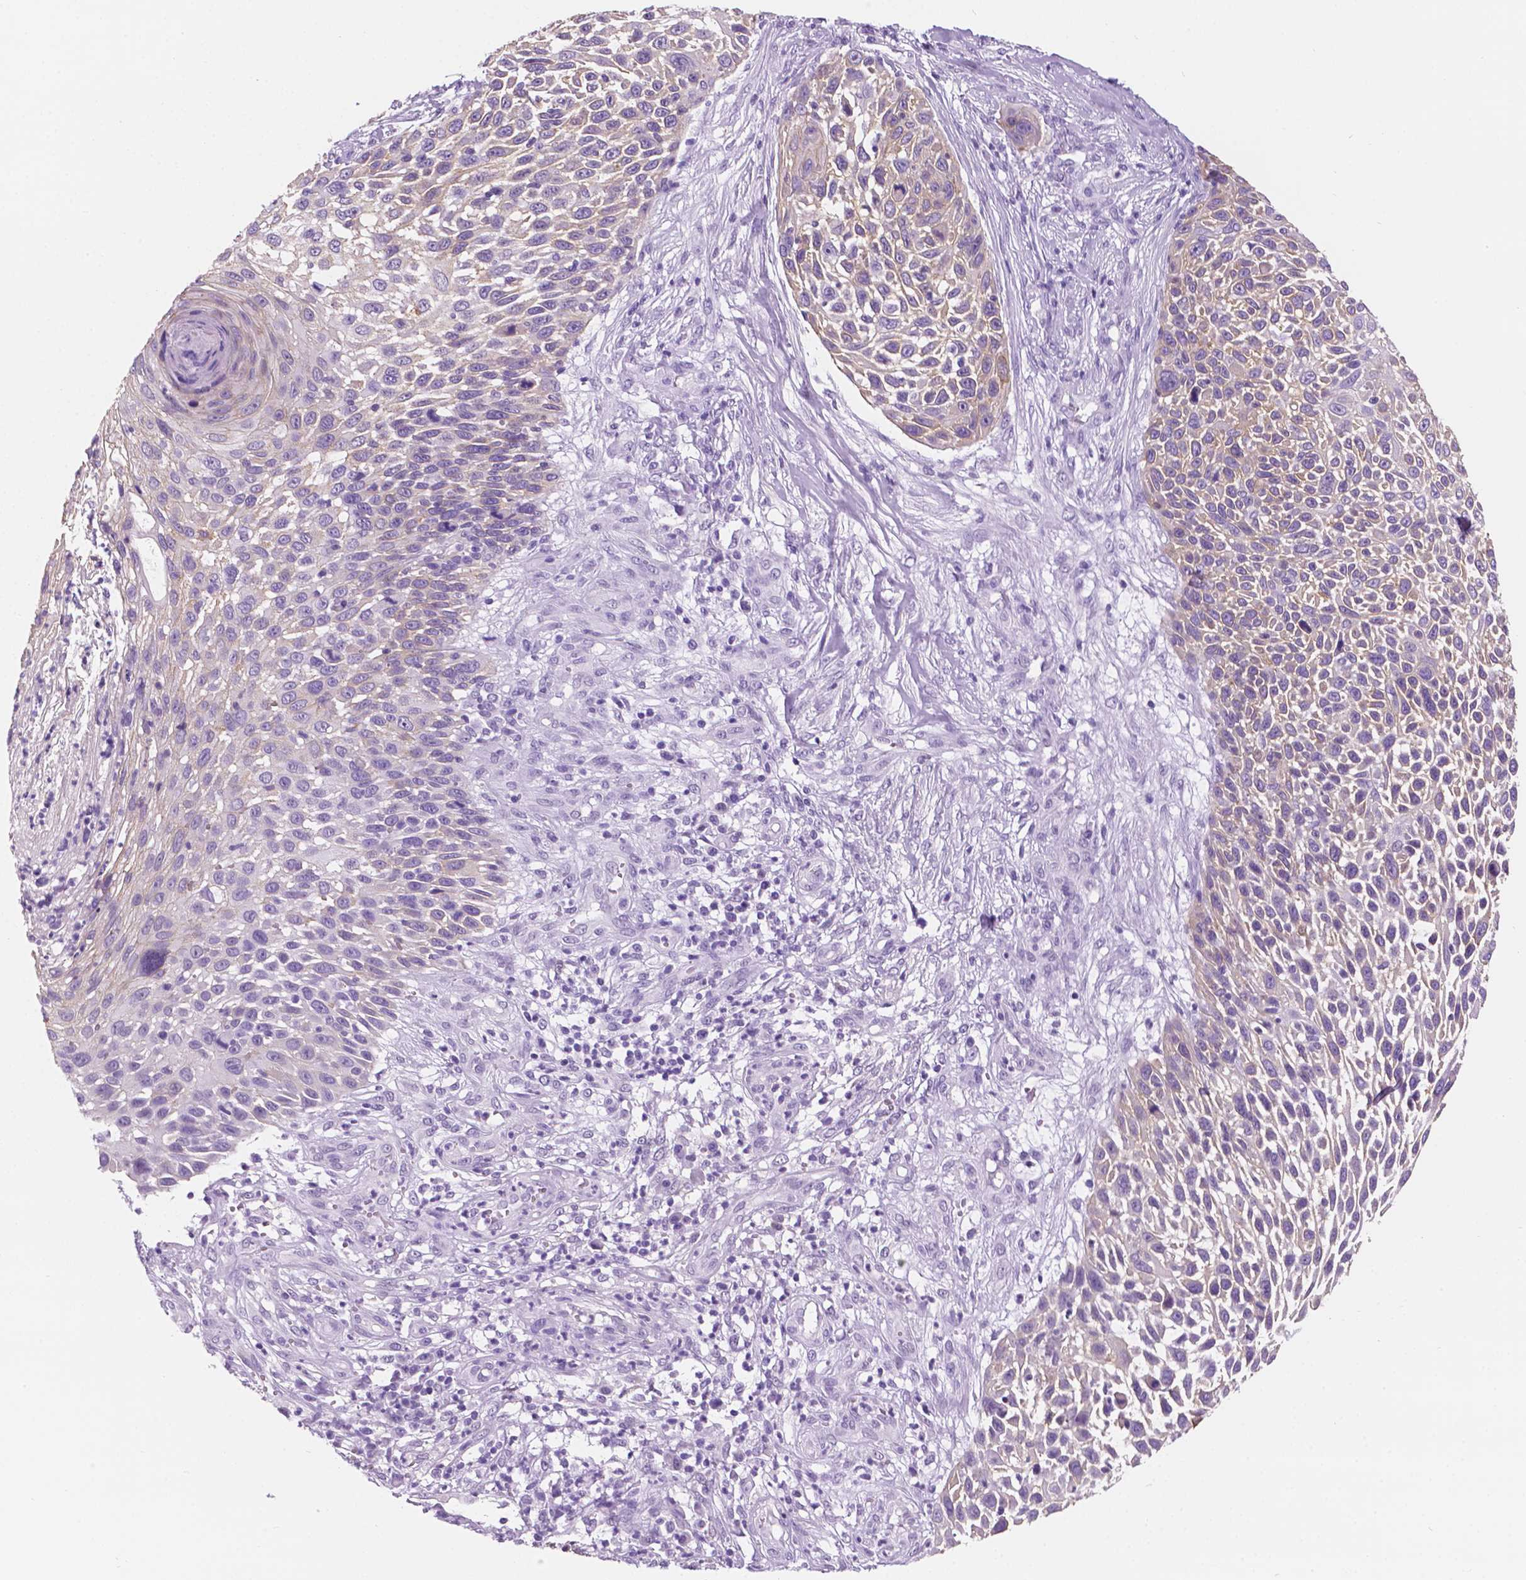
{"staining": {"intensity": "weak", "quantity": "25%-75%", "location": "cytoplasmic/membranous"}, "tissue": "skin cancer", "cell_type": "Tumor cells", "image_type": "cancer", "snomed": [{"axis": "morphology", "description": "Squamous cell carcinoma, NOS"}, {"axis": "topography", "description": "Skin"}], "caption": "IHC image of skin squamous cell carcinoma stained for a protein (brown), which reveals low levels of weak cytoplasmic/membranous staining in about 25%-75% of tumor cells.", "gene": "PPL", "patient": {"sex": "male", "age": 92}}